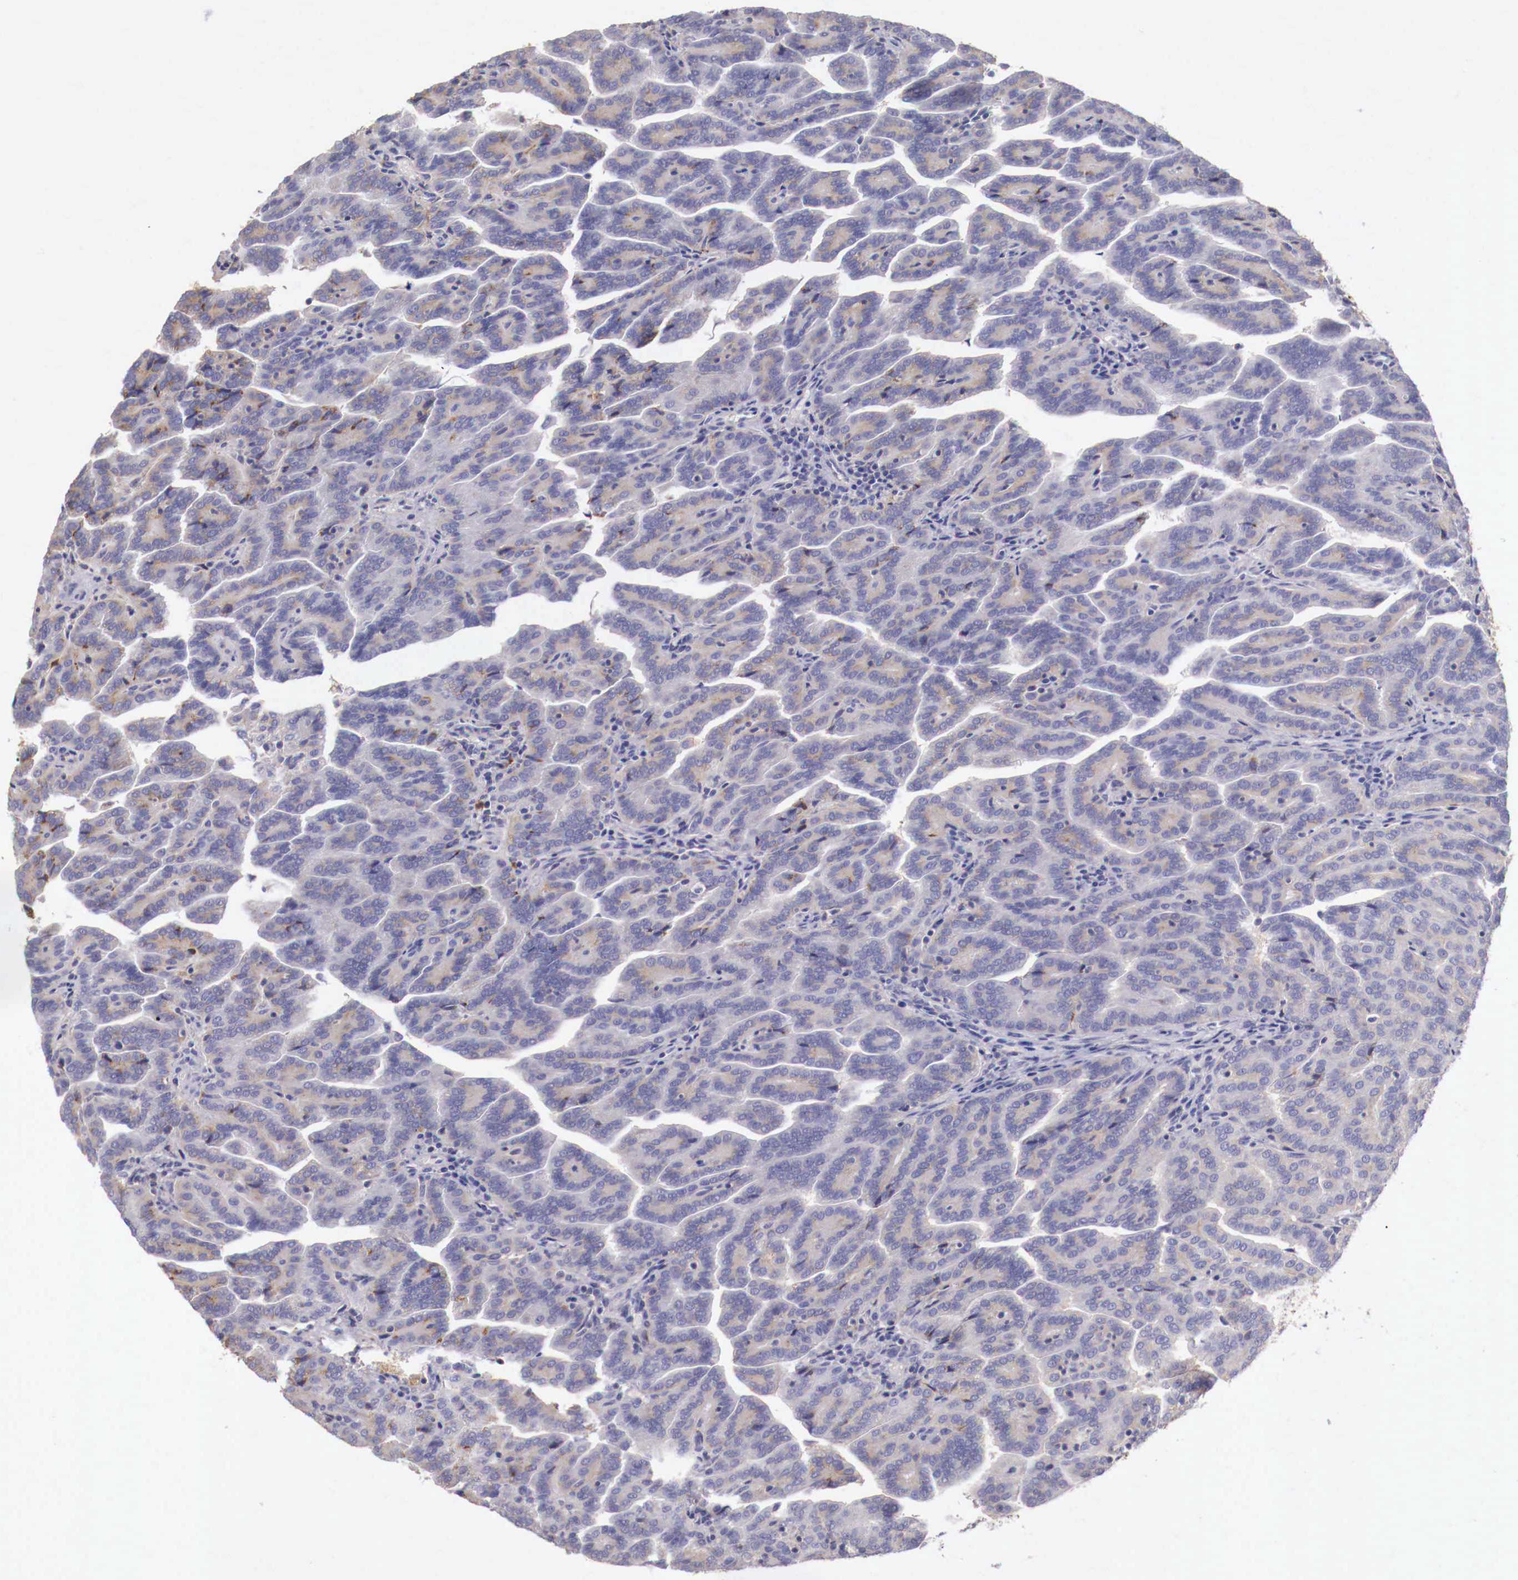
{"staining": {"intensity": "weak", "quantity": "25%-75%", "location": "cytoplasmic/membranous"}, "tissue": "renal cancer", "cell_type": "Tumor cells", "image_type": "cancer", "snomed": [{"axis": "morphology", "description": "Adenocarcinoma, NOS"}, {"axis": "topography", "description": "Kidney"}], "caption": "Immunohistochemistry (IHC) of renal adenocarcinoma exhibits low levels of weak cytoplasmic/membranous expression in approximately 25%-75% of tumor cells.", "gene": "PITPNA", "patient": {"sex": "male", "age": 61}}